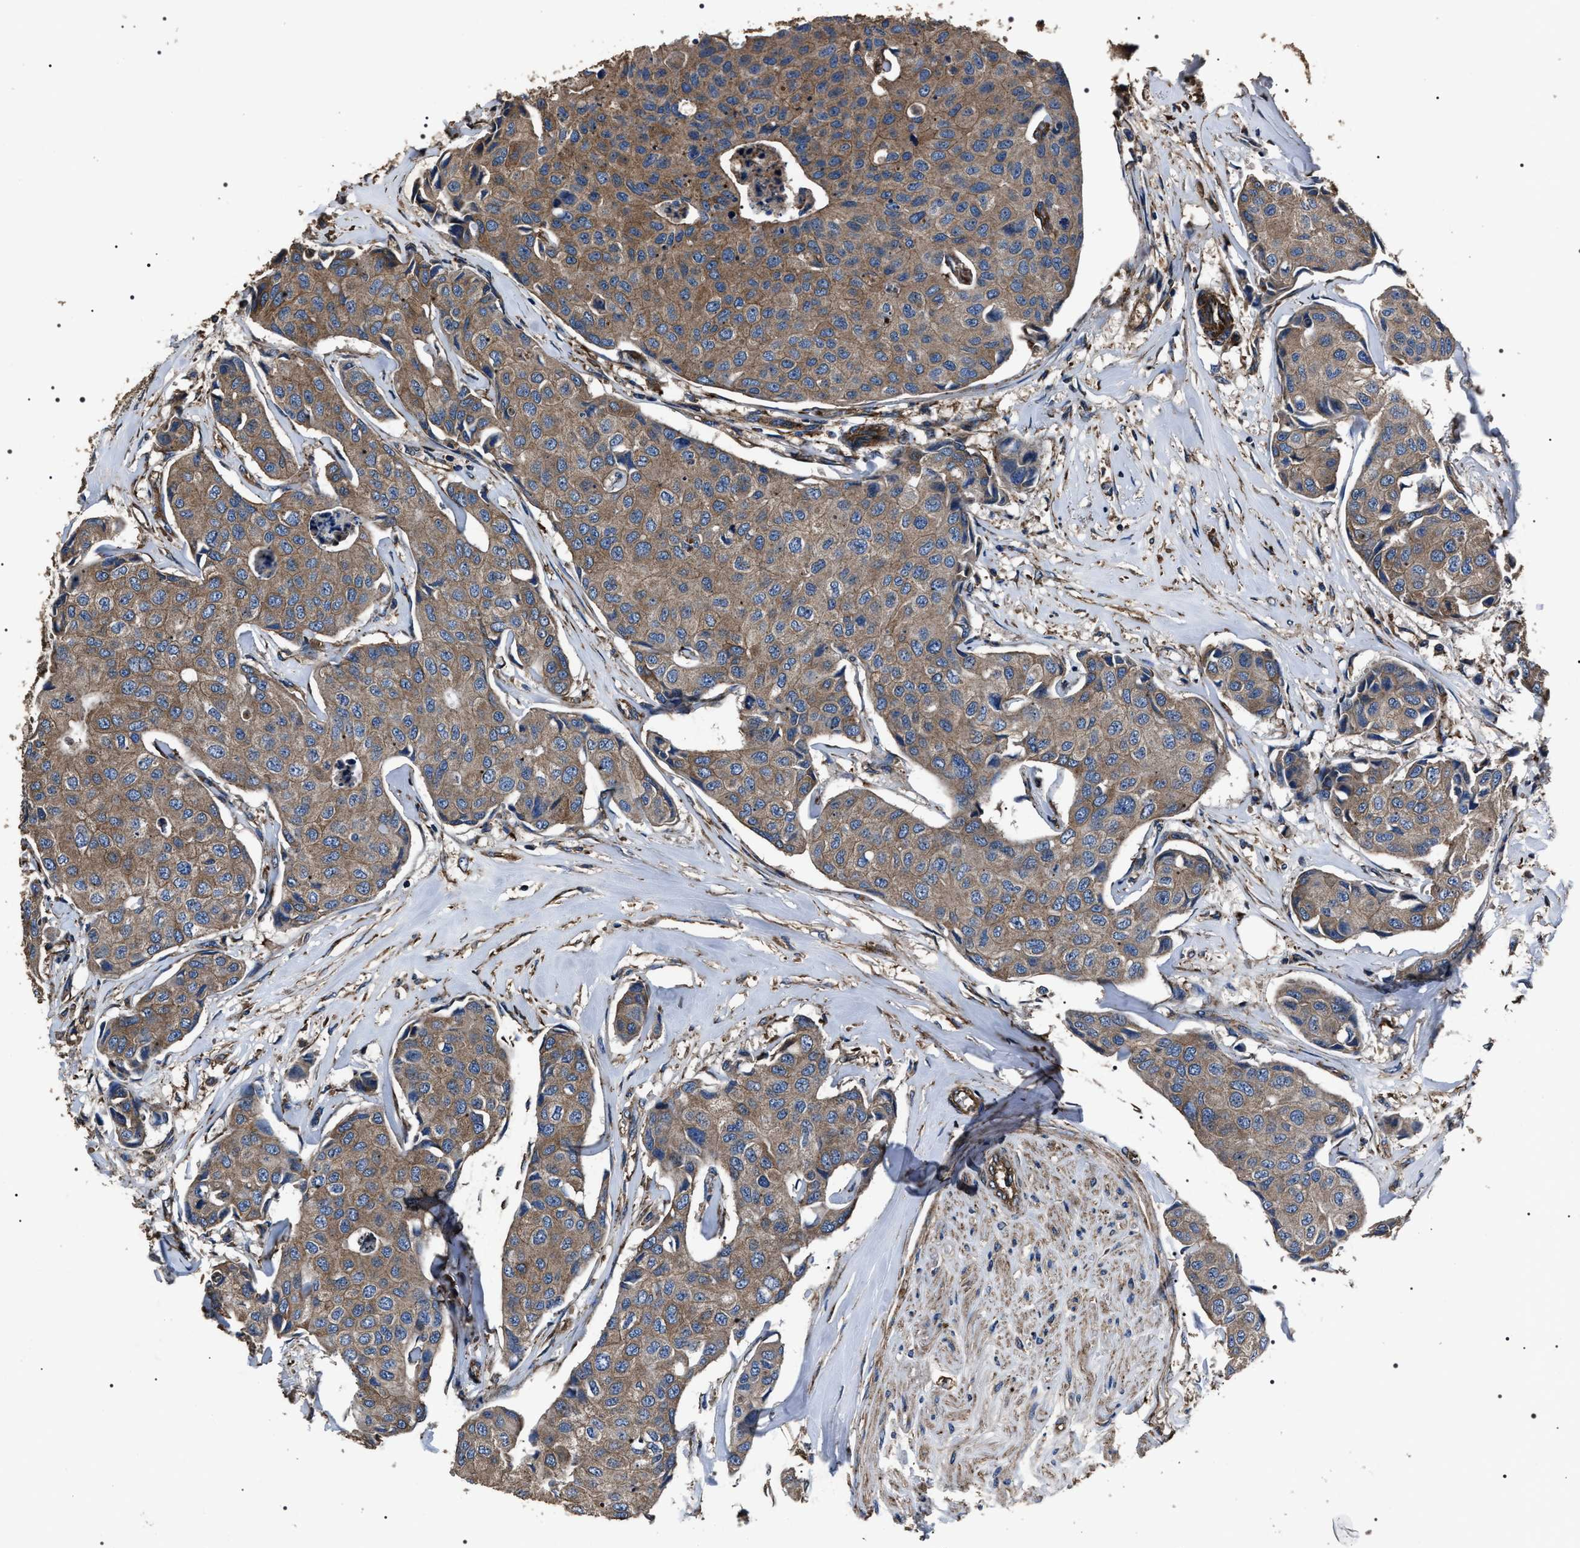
{"staining": {"intensity": "moderate", "quantity": ">75%", "location": "cytoplasmic/membranous"}, "tissue": "breast cancer", "cell_type": "Tumor cells", "image_type": "cancer", "snomed": [{"axis": "morphology", "description": "Duct carcinoma"}, {"axis": "topography", "description": "Breast"}], "caption": "Immunohistochemistry of breast infiltrating ductal carcinoma demonstrates medium levels of moderate cytoplasmic/membranous positivity in approximately >75% of tumor cells. The staining was performed using DAB, with brown indicating positive protein expression. Nuclei are stained blue with hematoxylin.", "gene": "HSCB", "patient": {"sex": "female", "age": 80}}